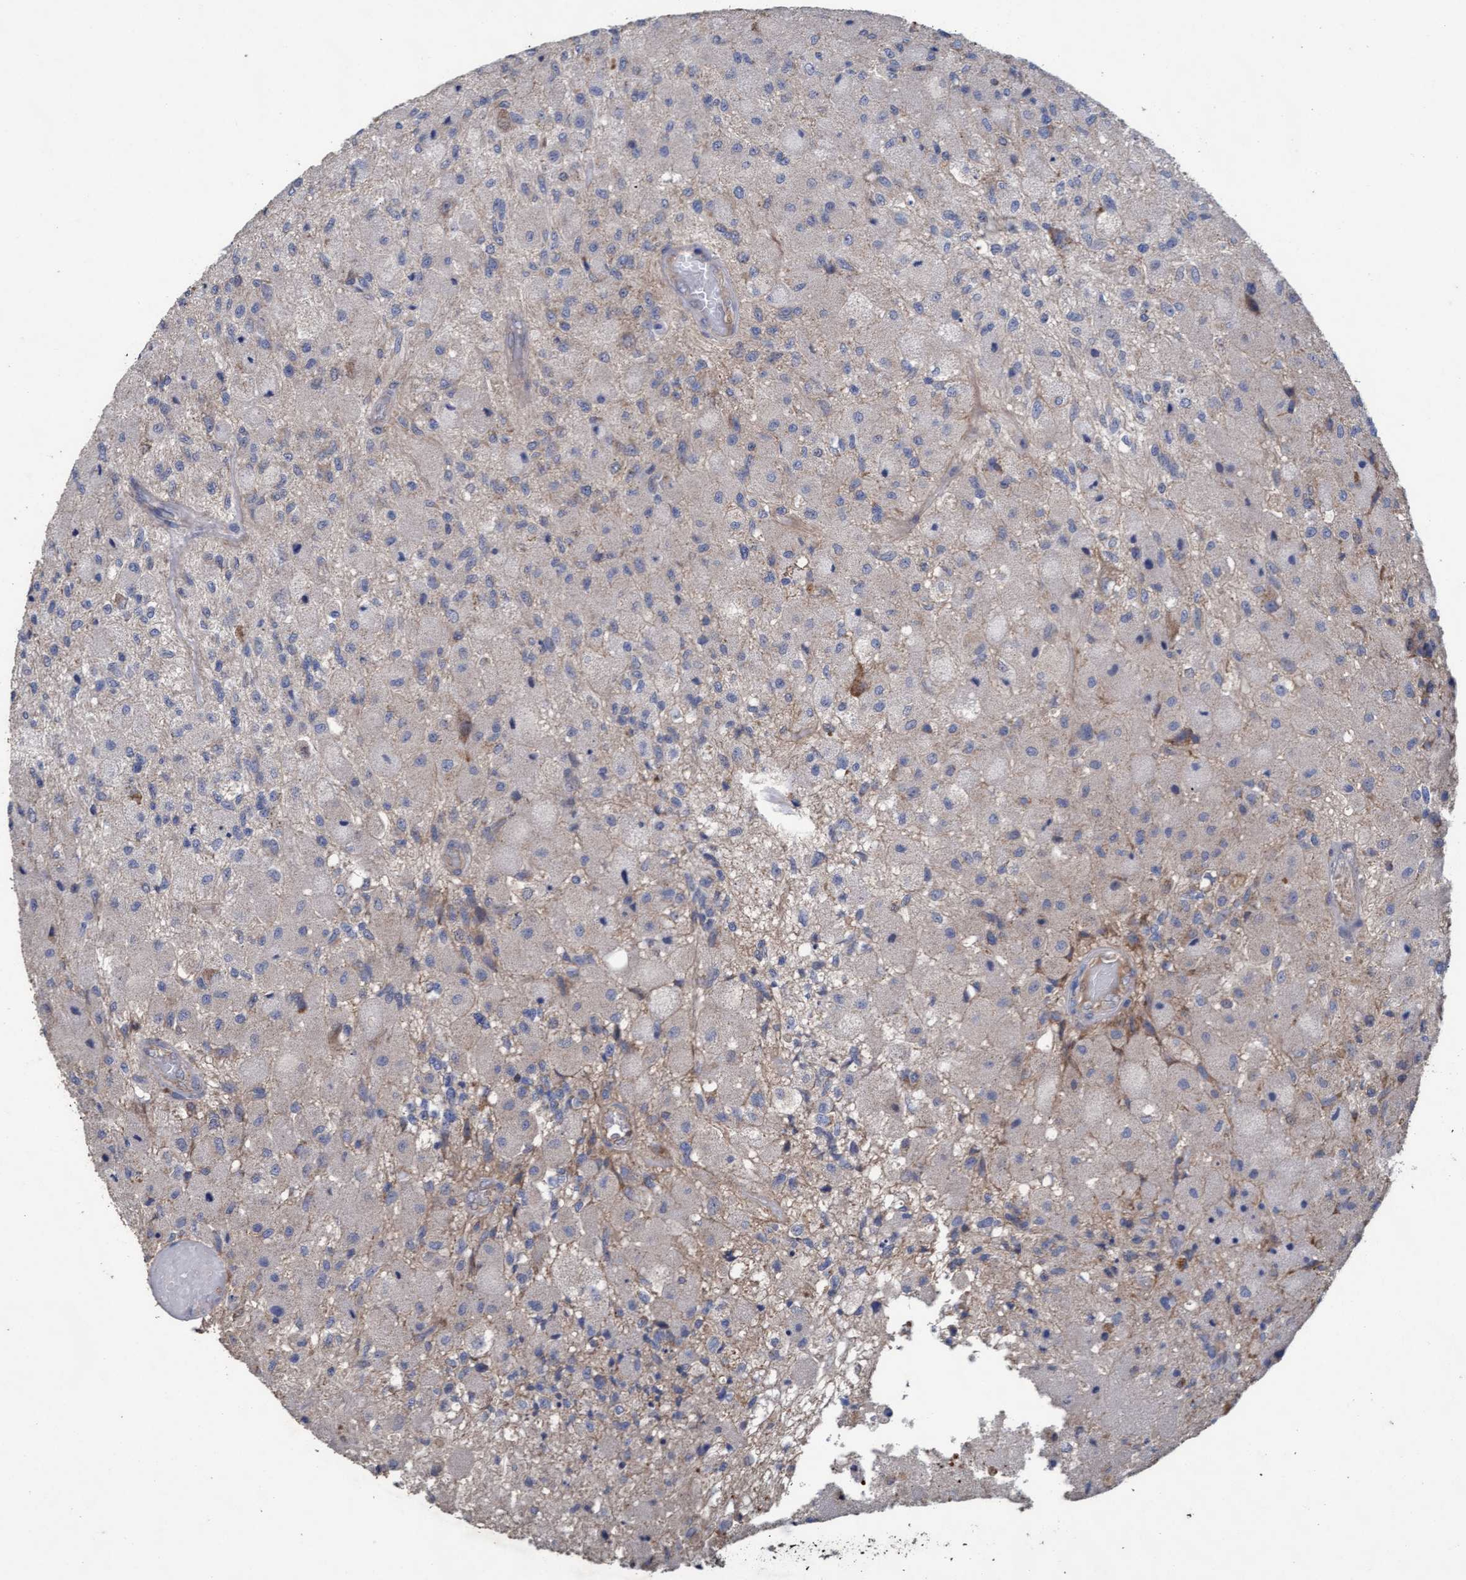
{"staining": {"intensity": "negative", "quantity": "none", "location": "none"}, "tissue": "glioma", "cell_type": "Tumor cells", "image_type": "cancer", "snomed": [{"axis": "morphology", "description": "Normal tissue, NOS"}, {"axis": "morphology", "description": "Glioma, malignant, High grade"}, {"axis": "topography", "description": "Cerebral cortex"}], "caption": "IHC micrograph of neoplastic tissue: malignant high-grade glioma stained with DAB reveals no significant protein expression in tumor cells.", "gene": "MRPL38", "patient": {"sex": "male", "age": 77}}